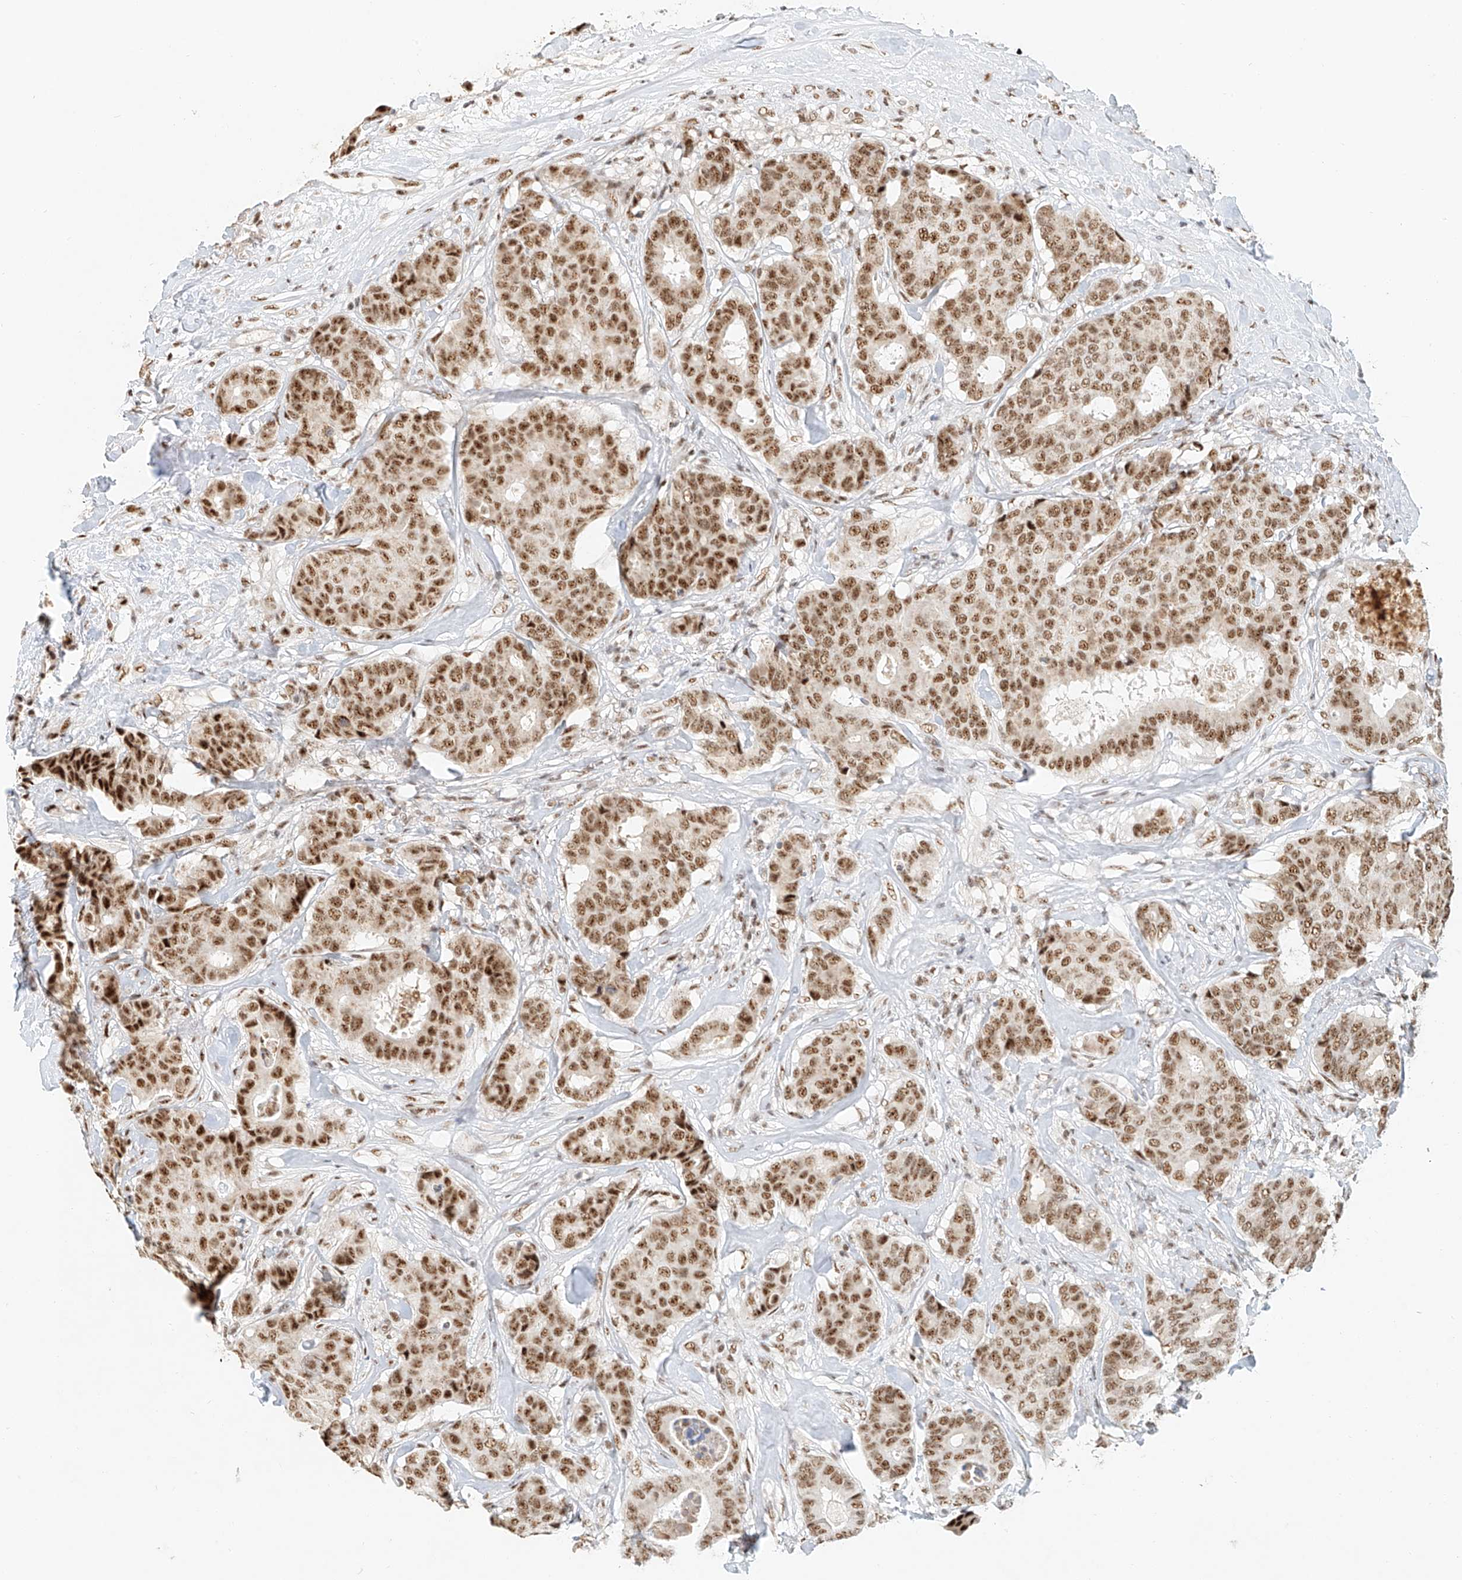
{"staining": {"intensity": "moderate", "quantity": ">75%", "location": "nuclear"}, "tissue": "breast cancer", "cell_type": "Tumor cells", "image_type": "cancer", "snomed": [{"axis": "morphology", "description": "Duct carcinoma"}, {"axis": "topography", "description": "Breast"}], "caption": "There is medium levels of moderate nuclear expression in tumor cells of breast intraductal carcinoma, as demonstrated by immunohistochemical staining (brown color).", "gene": "CXorf58", "patient": {"sex": "female", "age": 75}}